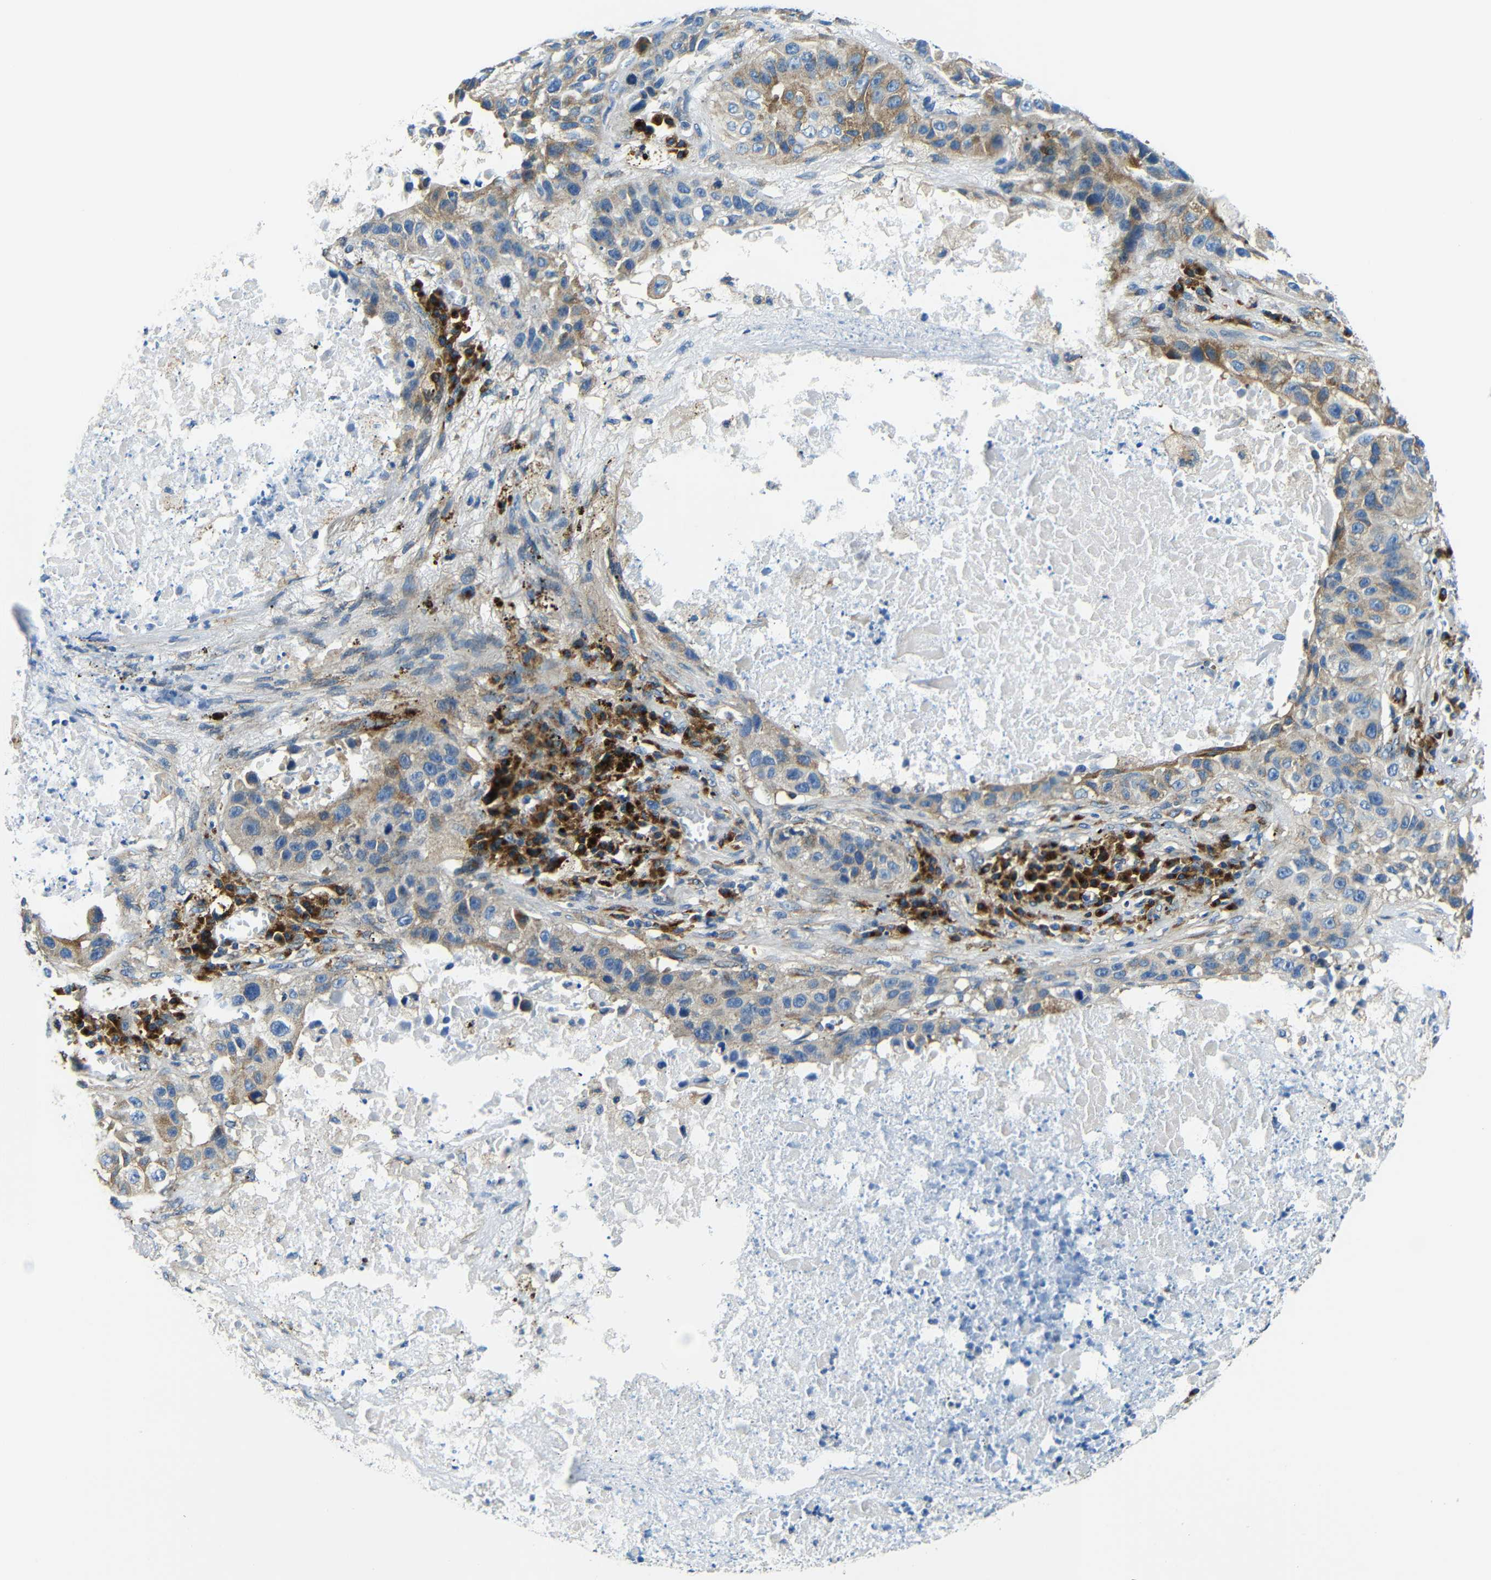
{"staining": {"intensity": "weak", "quantity": ">75%", "location": "cytoplasmic/membranous"}, "tissue": "lung cancer", "cell_type": "Tumor cells", "image_type": "cancer", "snomed": [{"axis": "morphology", "description": "Squamous cell carcinoma, NOS"}, {"axis": "topography", "description": "Lung"}], "caption": "Weak cytoplasmic/membranous expression is present in approximately >75% of tumor cells in squamous cell carcinoma (lung).", "gene": "USO1", "patient": {"sex": "male", "age": 57}}